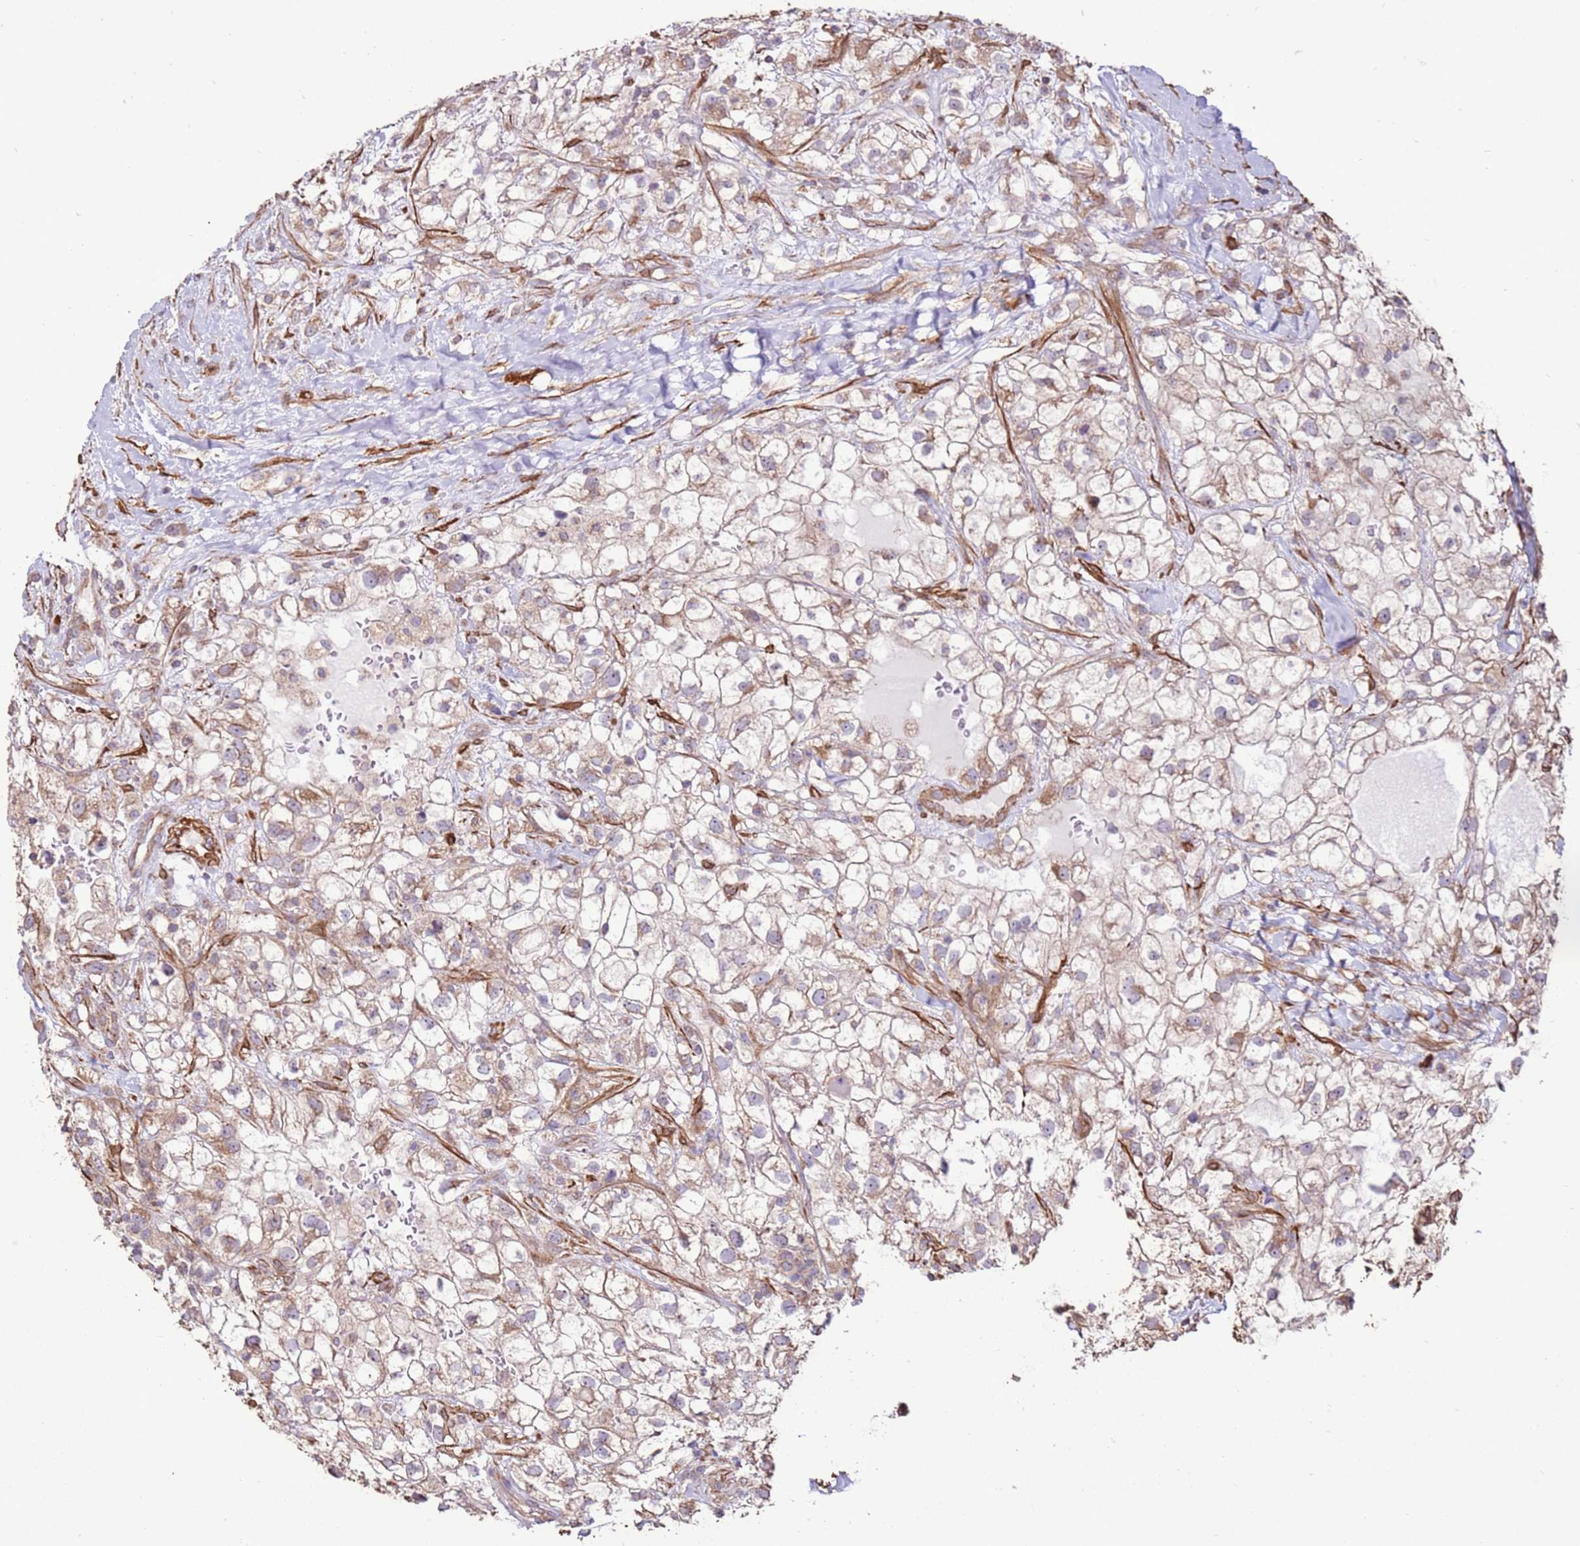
{"staining": {"intensity": "negative", "quantity": "none", "location": "none"}, "tissue": "renal cancer", "cell_type": "Tumor cells", "image_type": "cancer", "snomed": [{"axis": "morphology", "description": "Adenocarcinoma, NOS"}, {"axis": "topography", "description": "Kidney"}], "caption": "Immunohistochemistry micrograph of neoplastic tissue: human renal cancer stained with DAB (3,3'-diaminobenzidine) shows no significant protein expression in tumor cells.", "gene": "DDX59", "patient": {"sex": "male", "age": 59}}